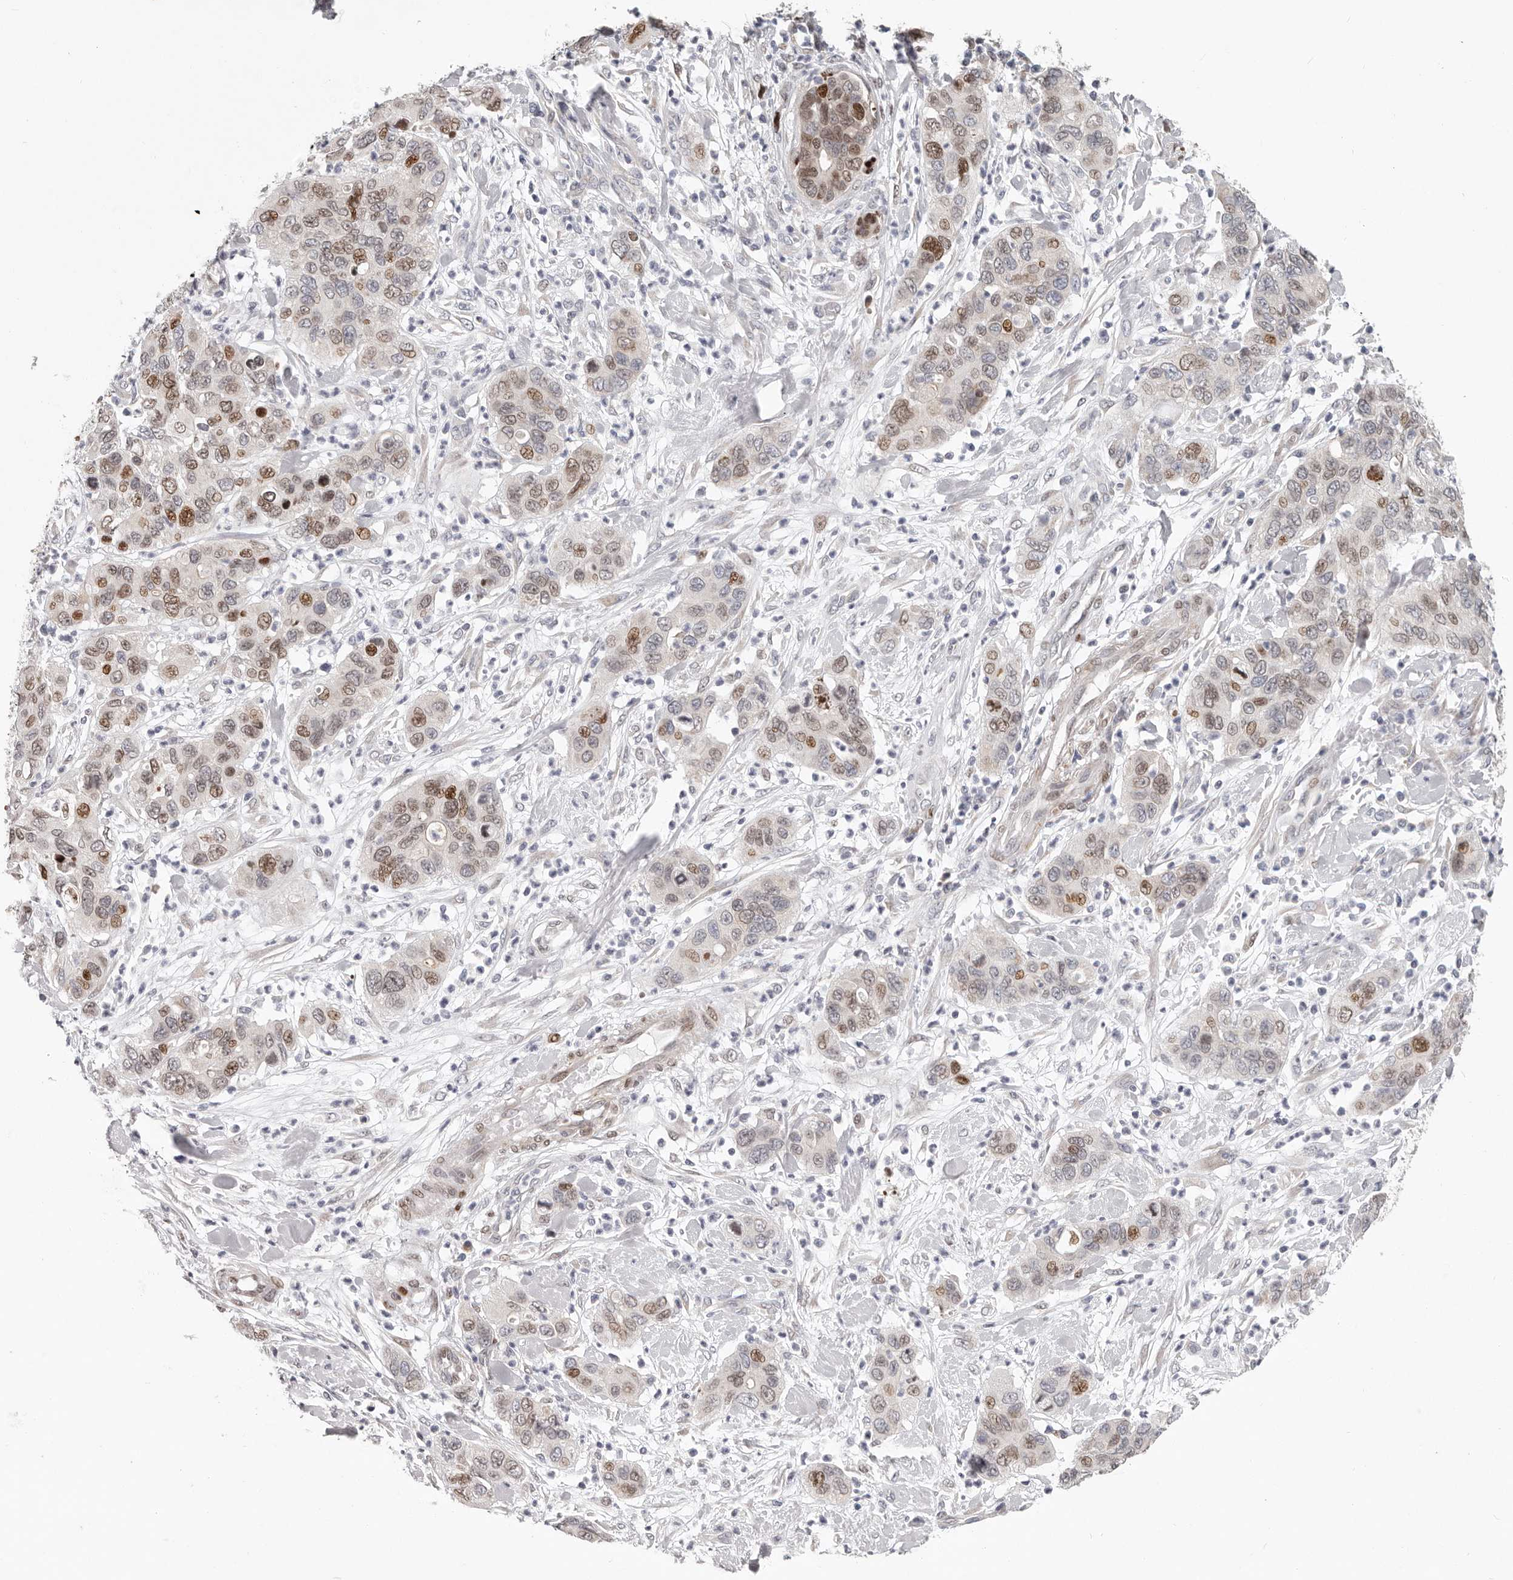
{"staining": {"intensity": "moderate", "quantity": "25%-75%", "location": "nuclear"}, "tissue": "pancreatic cancer", "cell_type": "Tumor cells", "image_type": "cancer", "snomed": [{"axis": "morphology", "description": "Adenocarcinoma, NOS"}, {"axis": "topography", "description": "Pancreas"}], "caption": "This is a histology image of immunohistochemistry (IHC) staining of pancreatic cancer, which shows moderate expression in the nuclear of tumor cells.", "gene": "SRP19", "patient": {"sex": "female", "age": 71}}